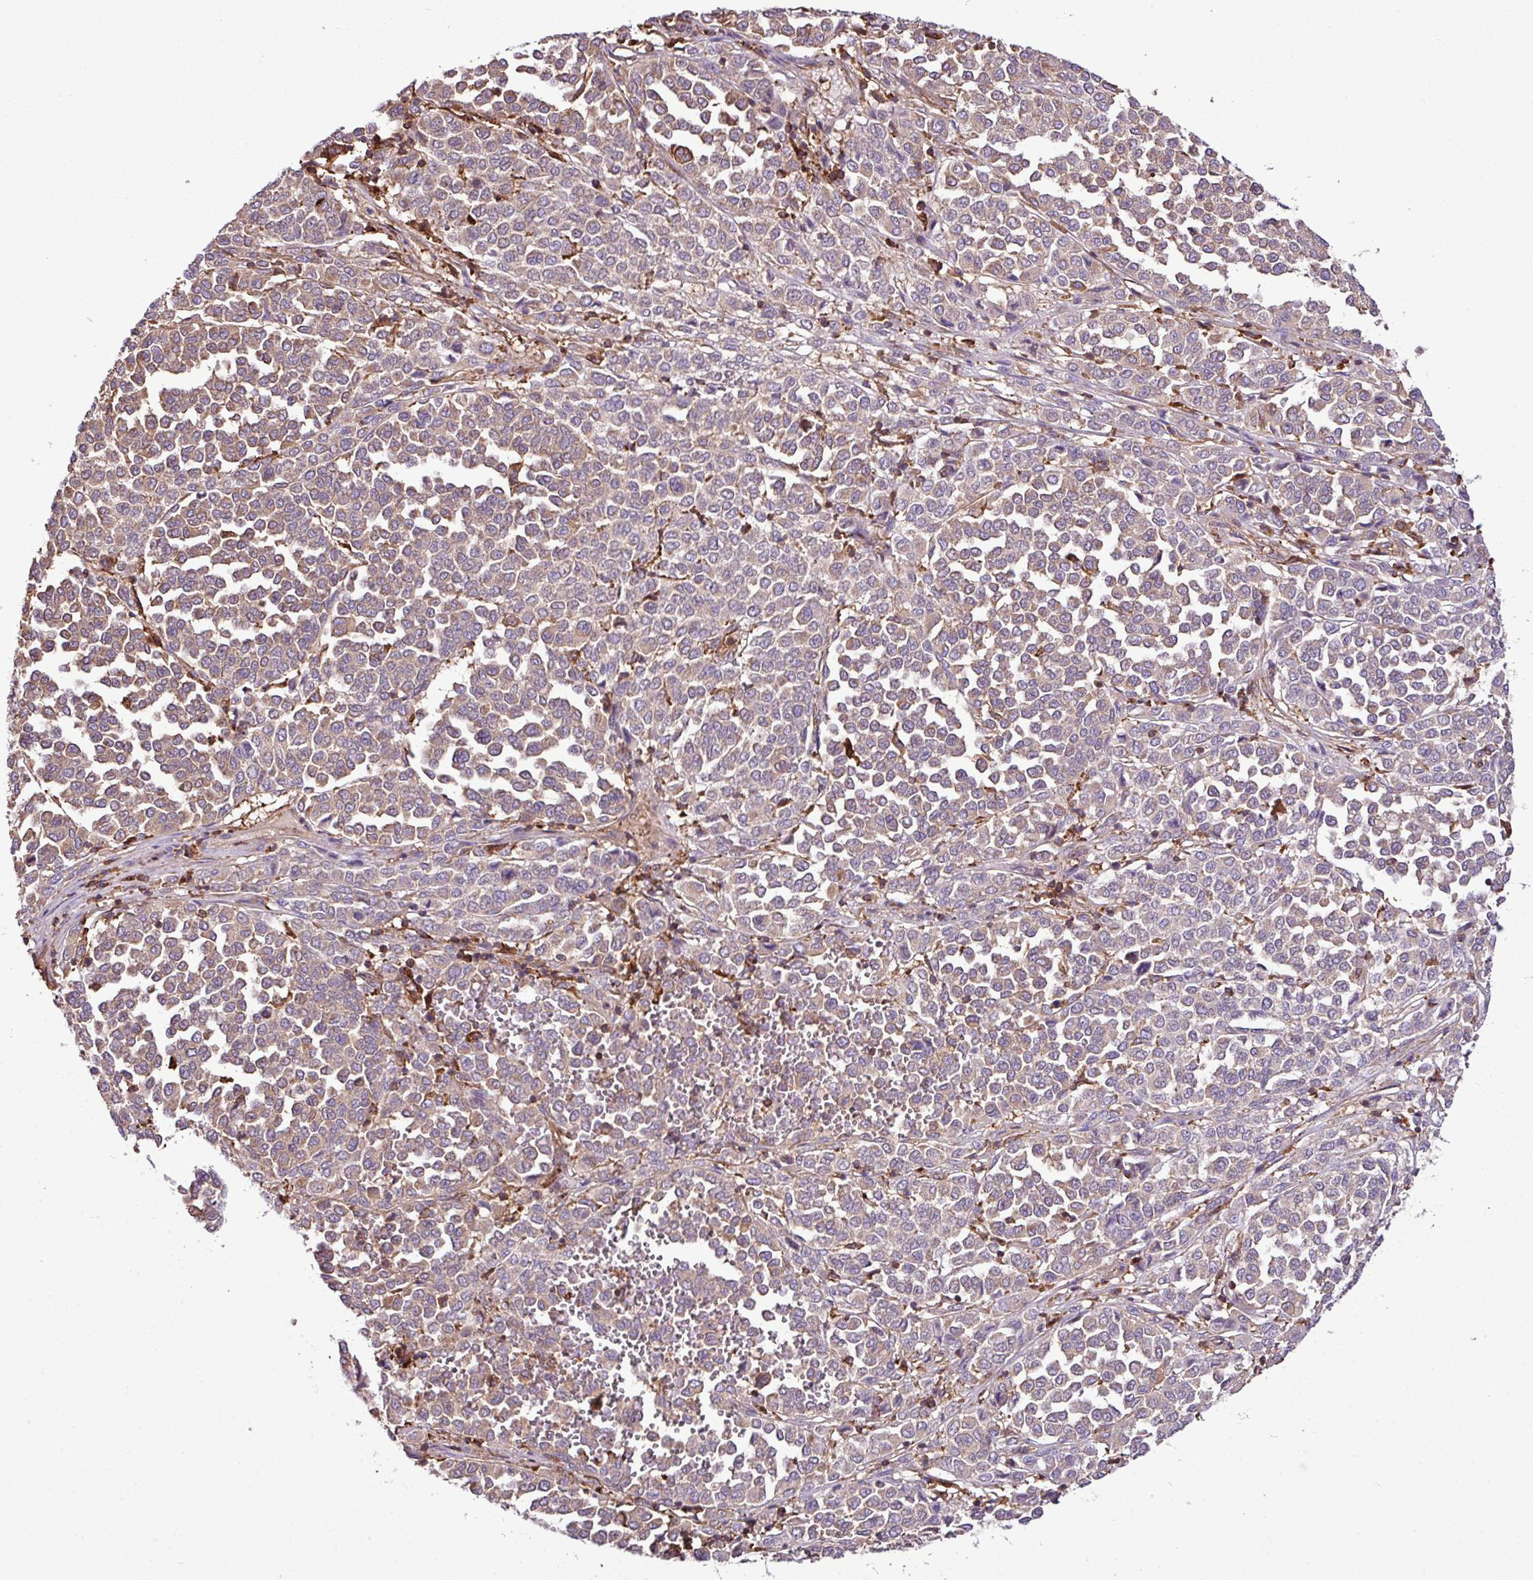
{"staining": {"intensity": "weak", "quantity": "25%-75%", "location": "cytoplasmic/membranous"}, "tissue": "melanoma", "cell_type": "Tumor cells", "image_type": "cancer", "snomed": [{"axis": "morphology", "description": "Malignant melanoma, Metastatic site"}, {"axis": "topography", "description": "Pancreas"}], "caption": "Malignant melanoma (metastatic site) stained for a protein shows weak cytoplasmic/membranous positivity in tumor cells. Ihc stains the protein in brown and the nuclei are stained blue.", "gene": "PGAP6", "patient": {"sex": "female", "age": 30}}